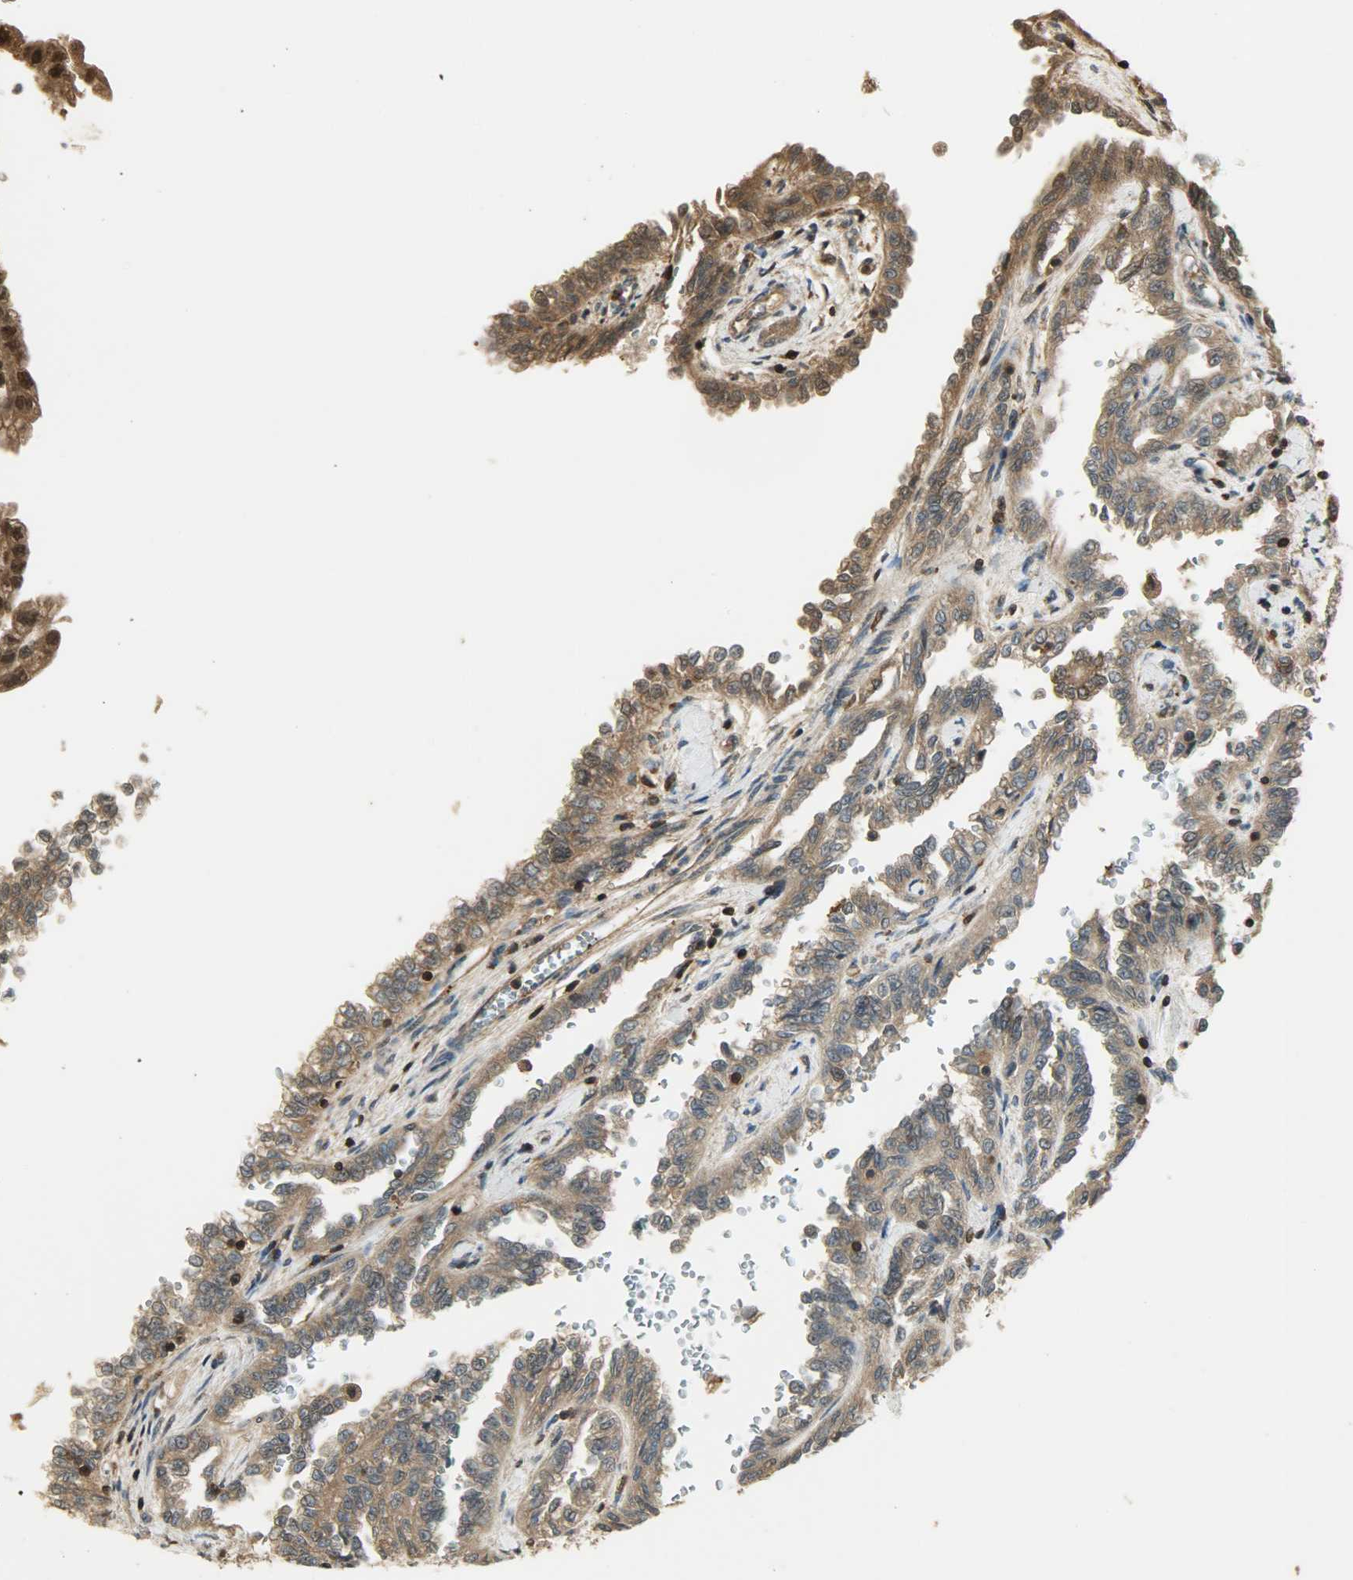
{"staining": {"intensity": "moderate", "quantity": ">75%", "location": "cytoplasmic/membranous,nuclear"}, "tissue": "renal cancer", "cell_type": "Tumor cells", "image_type": "cancer", "snomed": [{"axis": "morphology", "description": "Inflammation, NOS"}, {"axis": "morphology", "description": "Adenocarcinoma, NOS"}, {"axis": "topography", "description": "Kidney"}], "caption": "Immunohistochemical staining of adenocarcinoma (renal) exhibits moderate cytoplasmic/membranous and nuclear protein expression in about >75% of tumor cells.", "gene": "YWHAZ", "patient": {"sex": "male", "age": 68}}